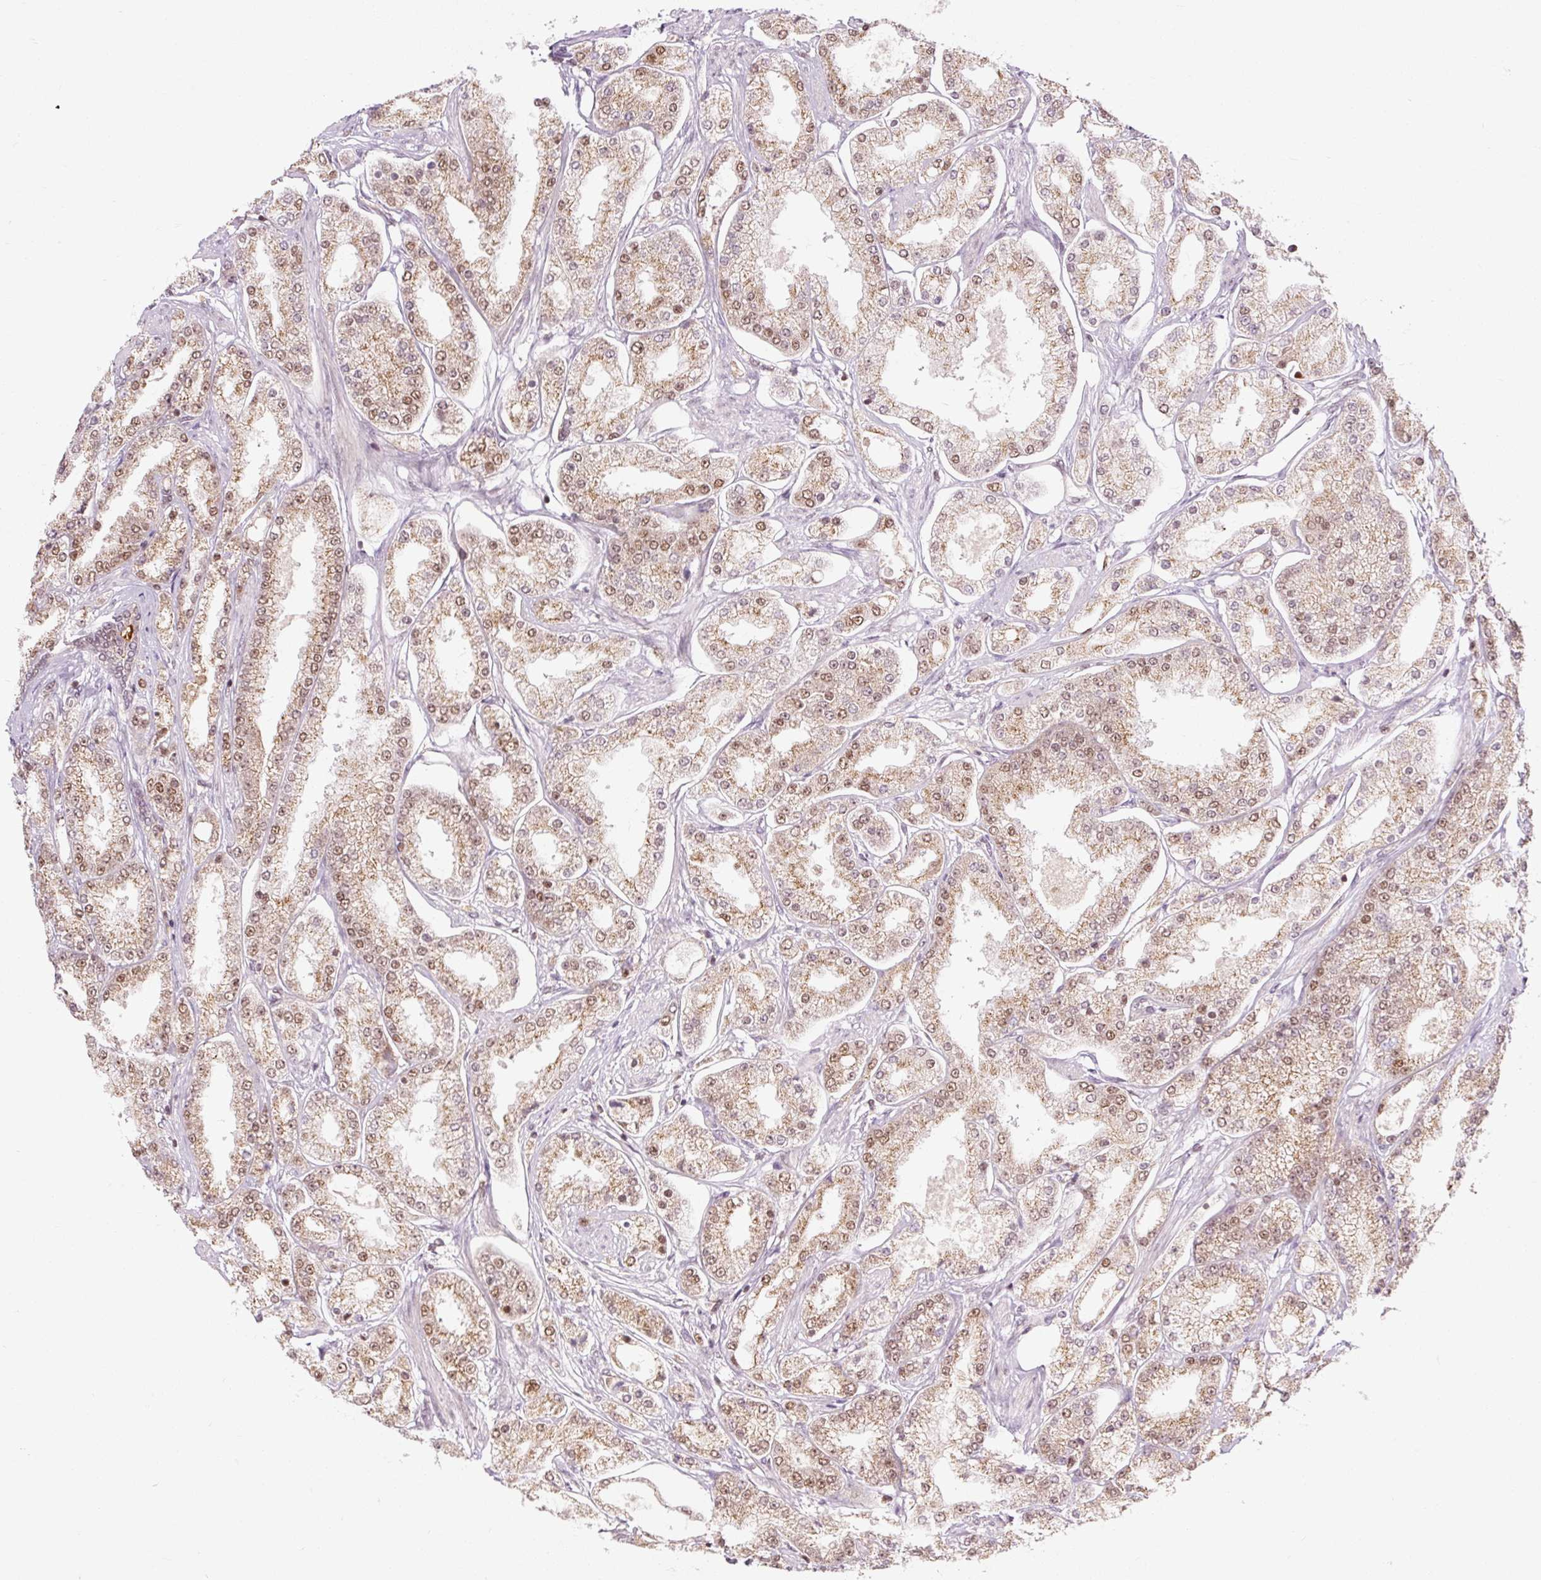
{"staining": {"intensity": "moderate", "quantity": ">75%", "location": "cytoplasmic/membranous,nuclear"}, "tissue": "prostate cancer", "cell_type": "Tumor cells", "image_type": "cancer", "snomed": [{"axis": "morphology", "description": "Adenocarcinoma, High grade"}, {"axis": "topography", "description": "Prostate"}], "caption": "A high-resolution histopathology image shows IHC staining of high-grade adenocarcinoma (prostate), which shows moderate cytoplasmic/membranous and nuclear expression in approximately >75% of tumor cells.", "gene": "CSTF1", "patient": {"sex": "male", "age": 69}}